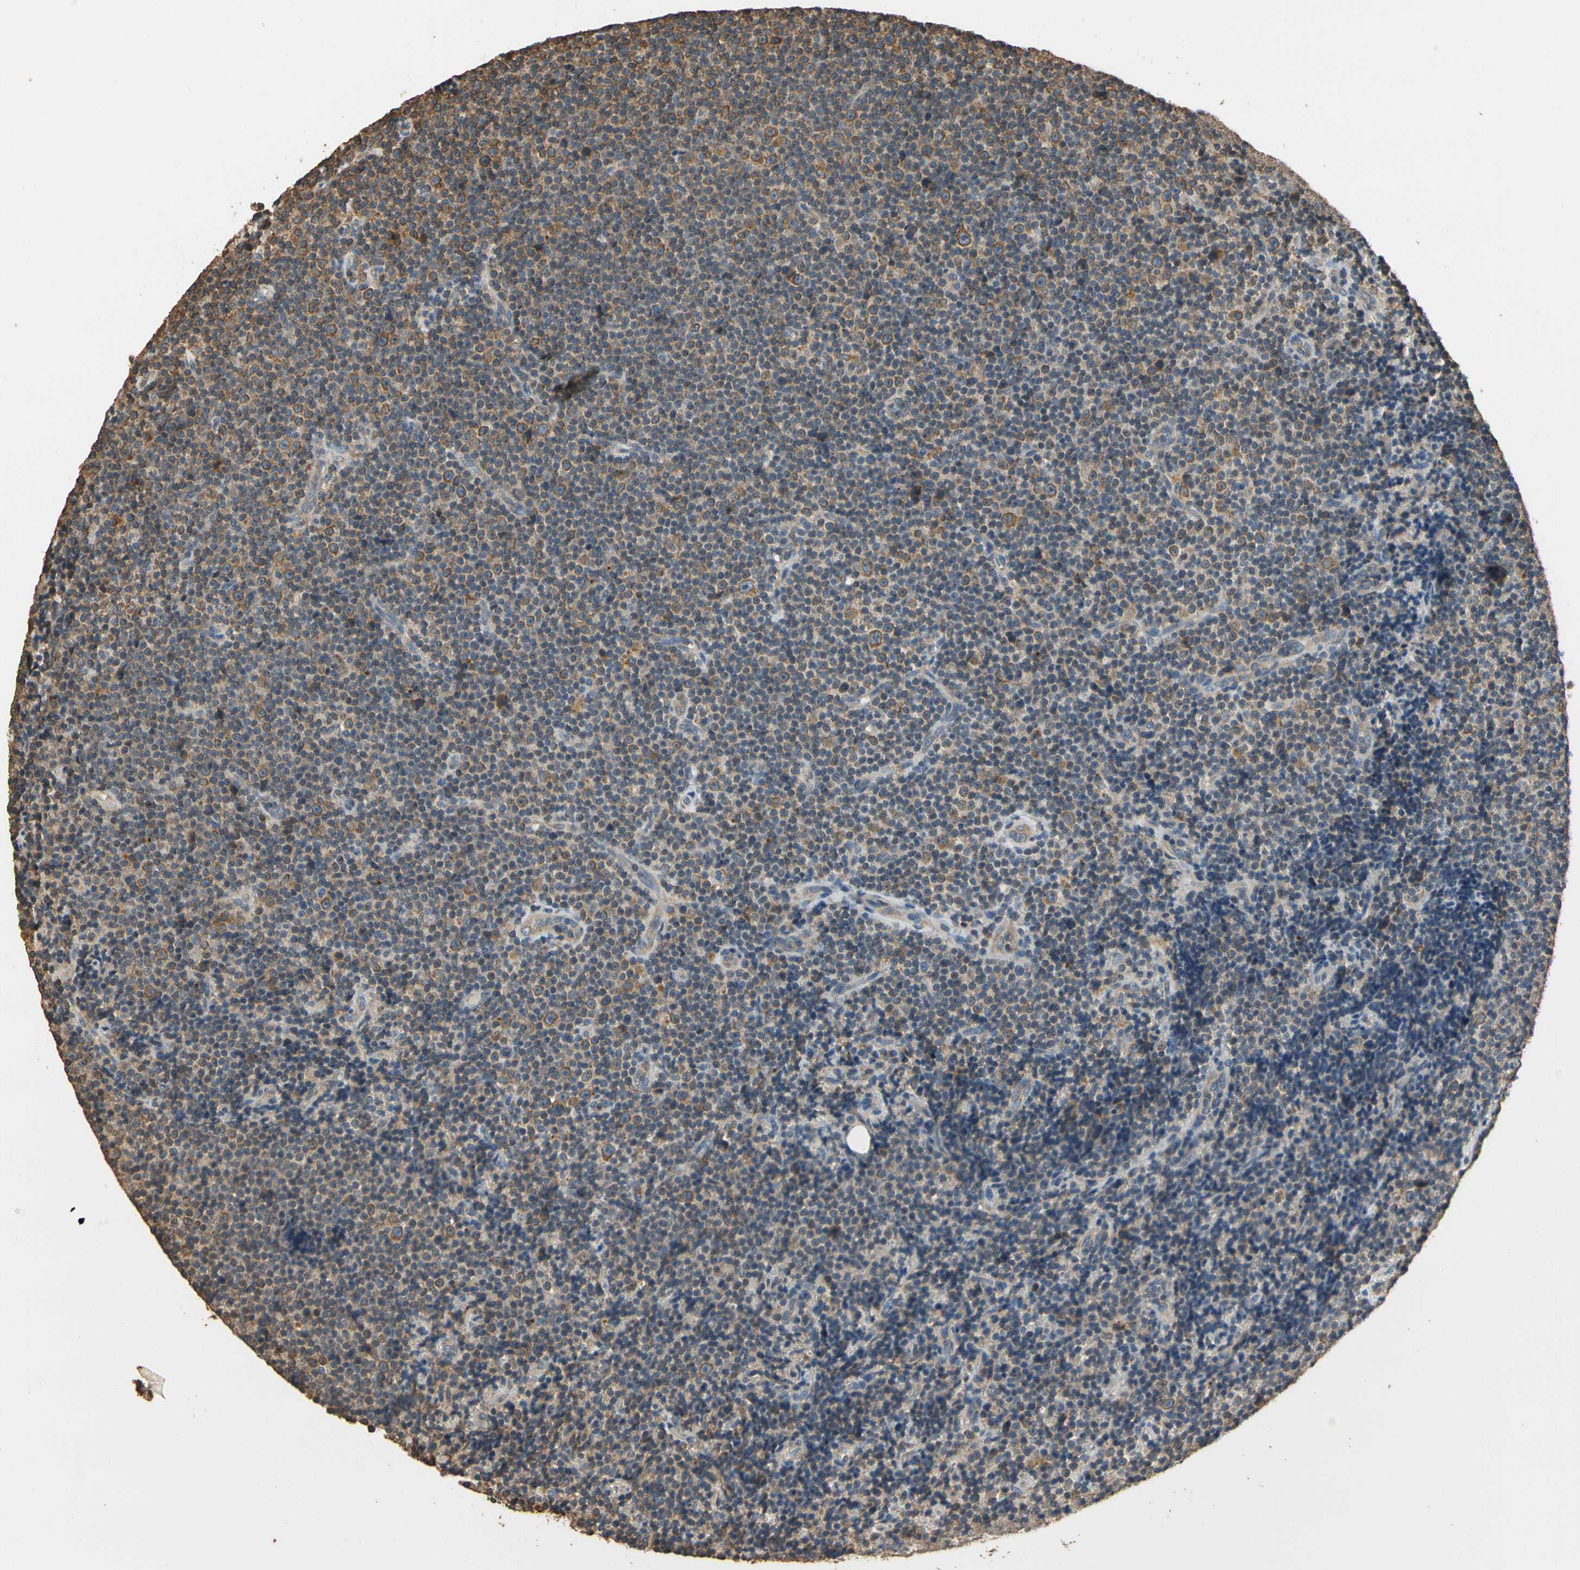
{"staining": {"intensity": "moderate", "quantity": "25%-75%", "location": "cytoplasmic/membranous"}, "tissue": "lymphoma", "cell_type": "Tumor cells", "image_type": "cancer", "snomed": [{"axis": "morphology", "description": "Malignant lymphoma, non-Hodgkin's type, Low grade"}, {"axis": "topography", "description": "Lymph node"}], "caption": "Tumor cells demonstrate moderate cytoplasmic/membranous positivity in about 25%-75% of cells in lymphoma. (Brightfield microscopy of DAB IHC at high magnification).", "gene": "STX18", "patient": {"sex": "female", "age": 67}}